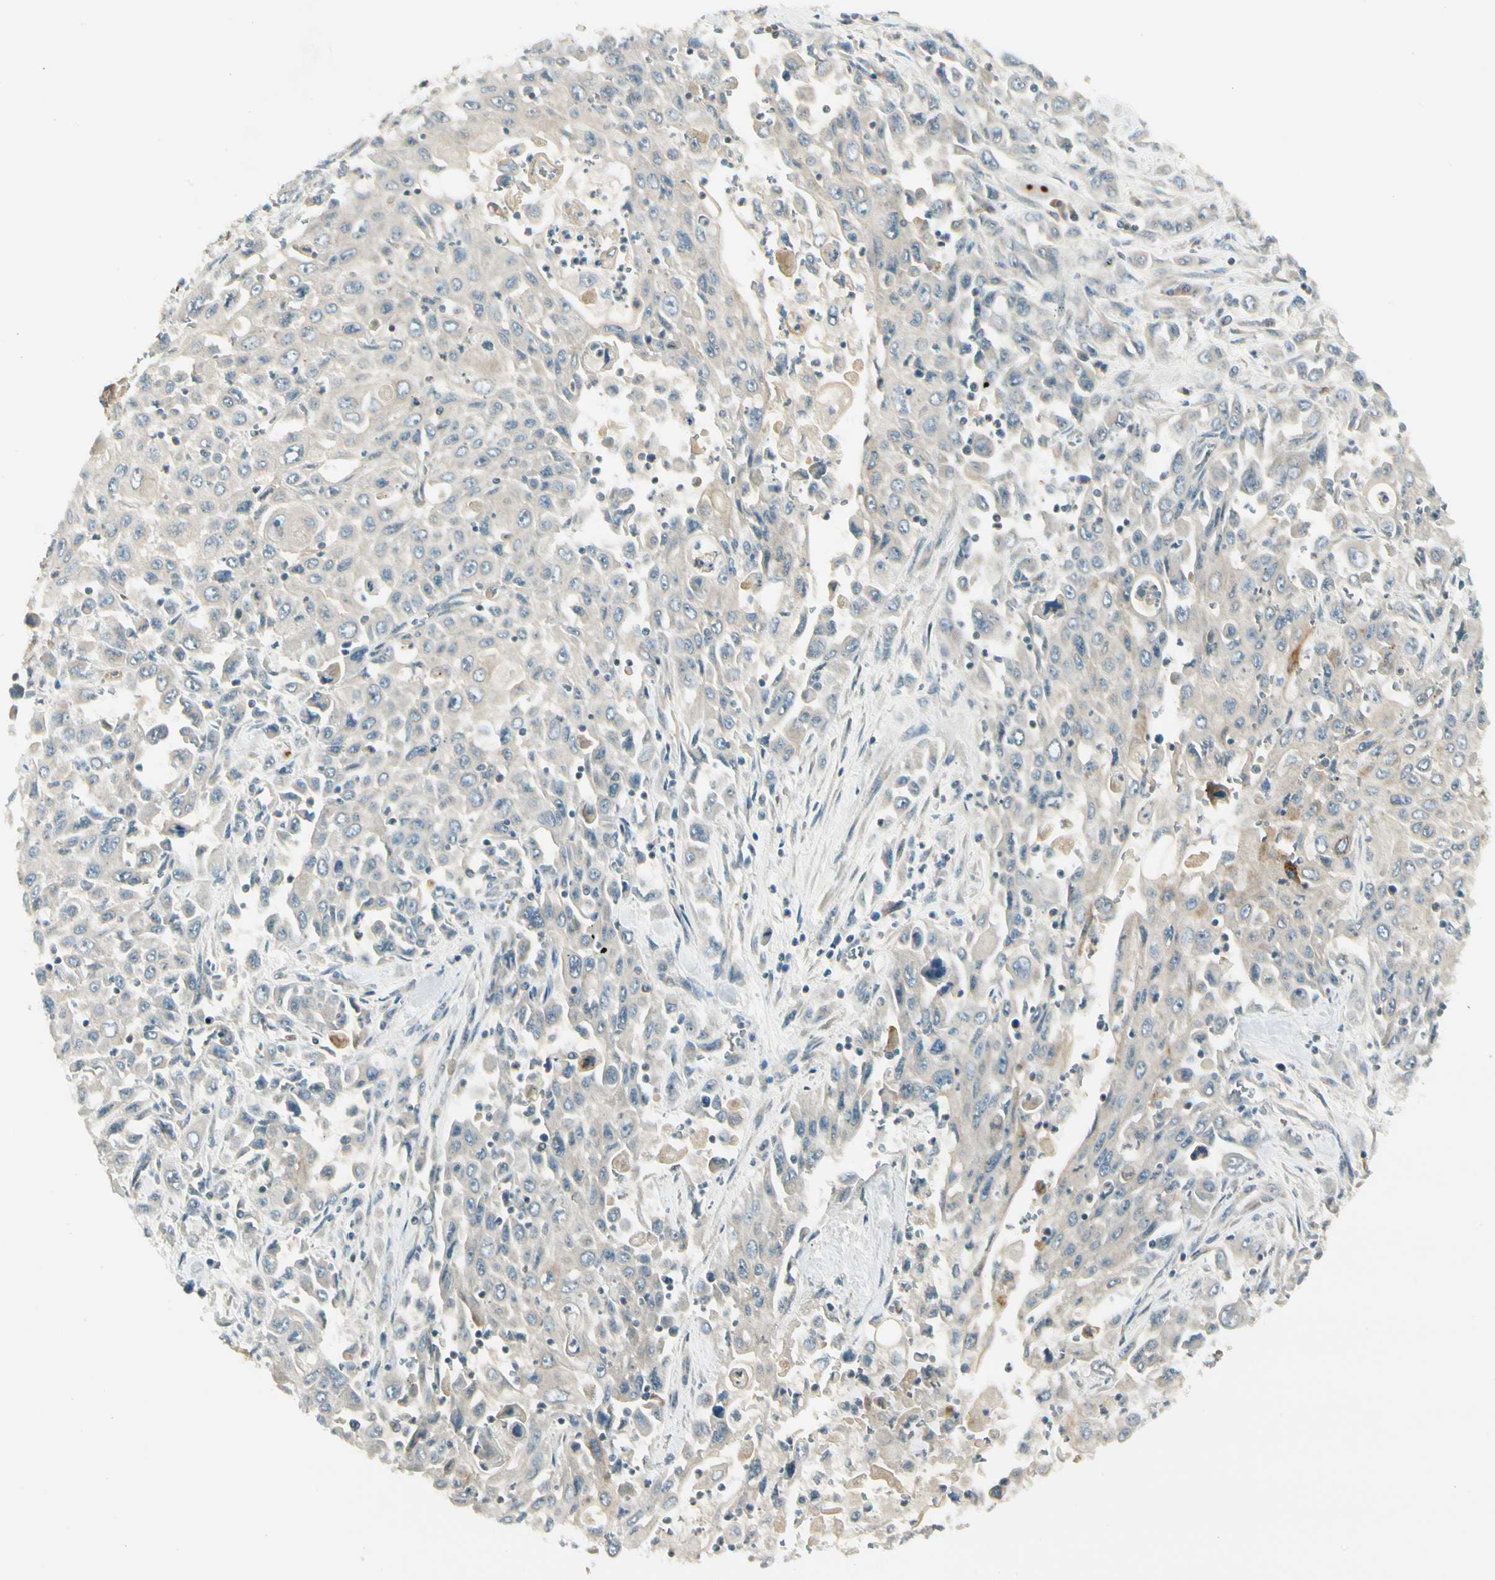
{"staining": {"intensity": "weak", "quantity": "<25%", "location": "cytoplasmic/membranous"}, "tissue": "pancreatic cancer", "cell_type": "Tumor cells", "image_type": "cancer", "snomed": [{"axis": "morphology", "description": "Adenocarcinoma, NOS"}, {"axis": "topography", "description": "Pancreas"}], "caption": "Pancreatic cancer (adenocarcinoma) stained for a protein using immunohistochemistry reveals no staining tumor cells.", "gene": "BNIP1", "patient": {"sex": "male", "age": 70}}